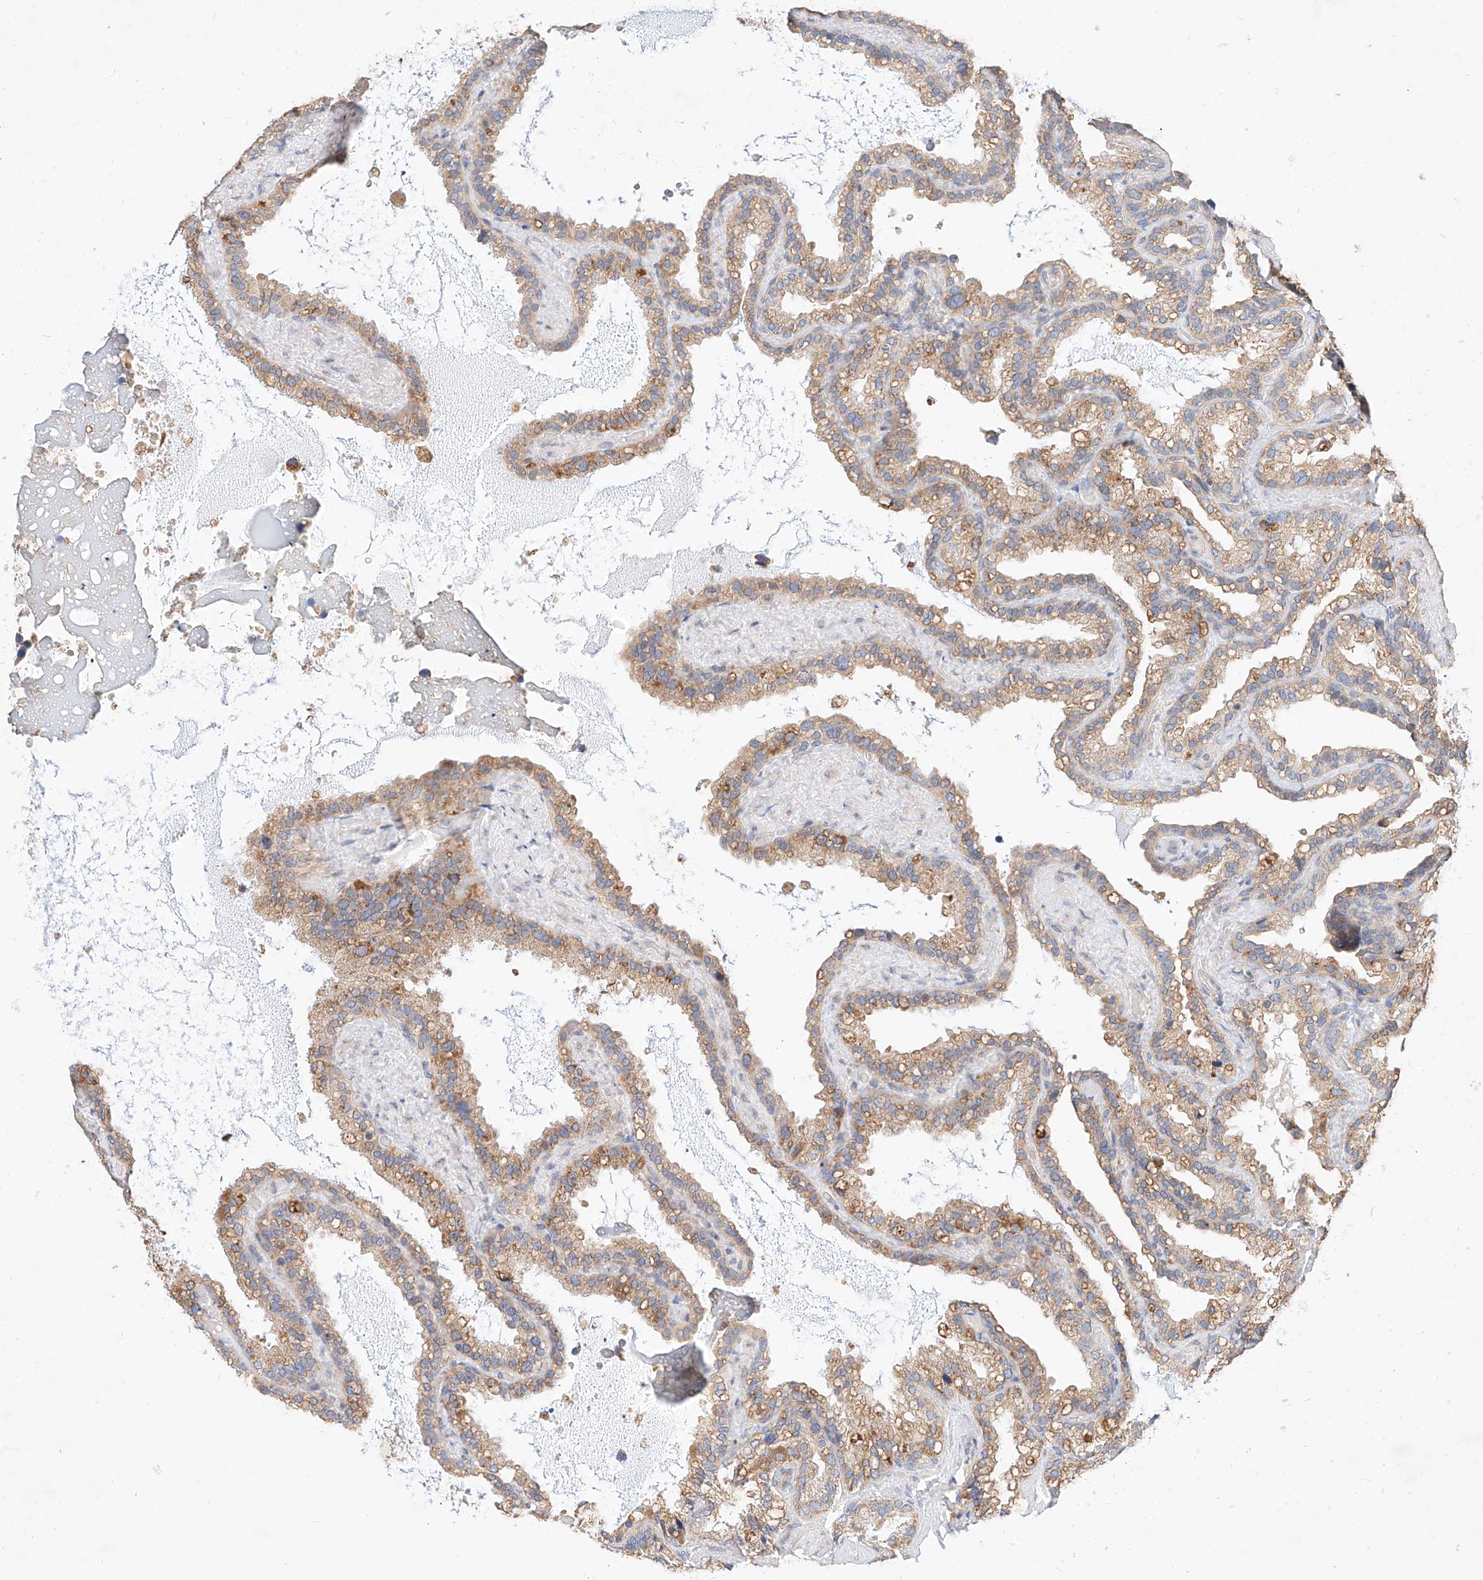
{"staining": {"intensity": "strong", "quantity": "25%-75%", "location": "cytoplasmic/membranous"}, "tissue": "seminal vesicle", "cell_type": "Glandular cells", "image_type": "normal", "snomed": [{"axis": "morphology", "description": "Normal tissue, NOS"}, {"axis": "topography", "description": "Prostate"}, {"axis": "topography", "description": "Seminal veicle"}], "caption": "Protein staining of normal seminal vesicle shows strong cytoplasmic/membranous expression in about 25%-75% of glandular cells.", "gene": "C6orf118", "patient": {"sex": "male", "age": 68}}